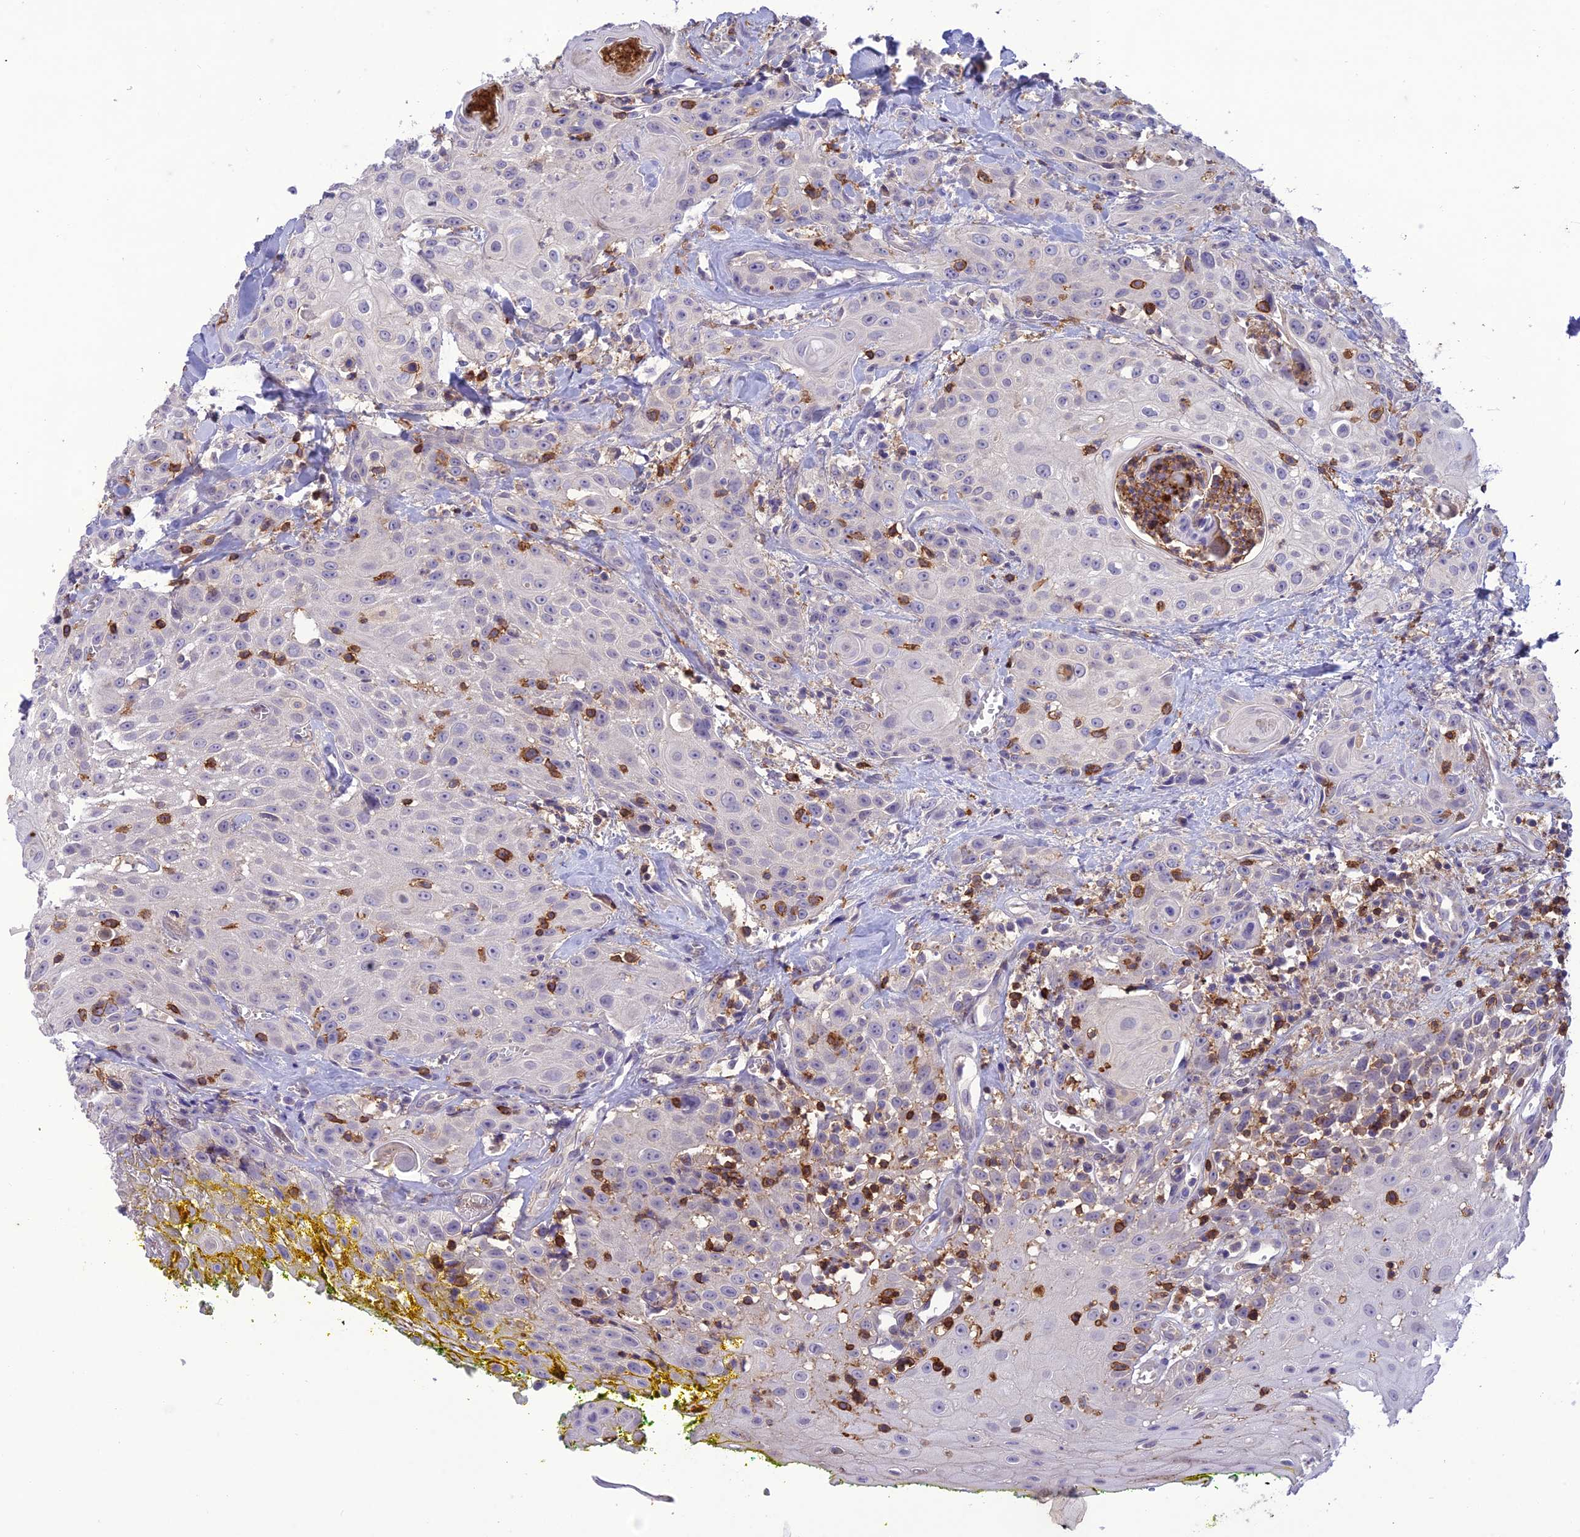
{"staining": {"intensity": "negative", "quantity": "none", "location": "none"}, "tissue": "head and neck cancer", "cell_type": "Tumor cells", "image_type": "cancer", "snomed": [{"axis": "morphology", "description": "Squamous cell carcinoma, NOS"}, {"axis": "topography", "description": "Oral tissue"}, {"axis": "topography", "description": "Head-Neck"}], "caption": "Immunohistochemistry (IHC) histopathology image of human head and neck cancer stained for a protein (brown), which reveals no expression in tumor cells. (IHC, brightfield microscopy, high magnification).", "gene": "ITGAE", "patient": {"sex": "female", "age": 82}}